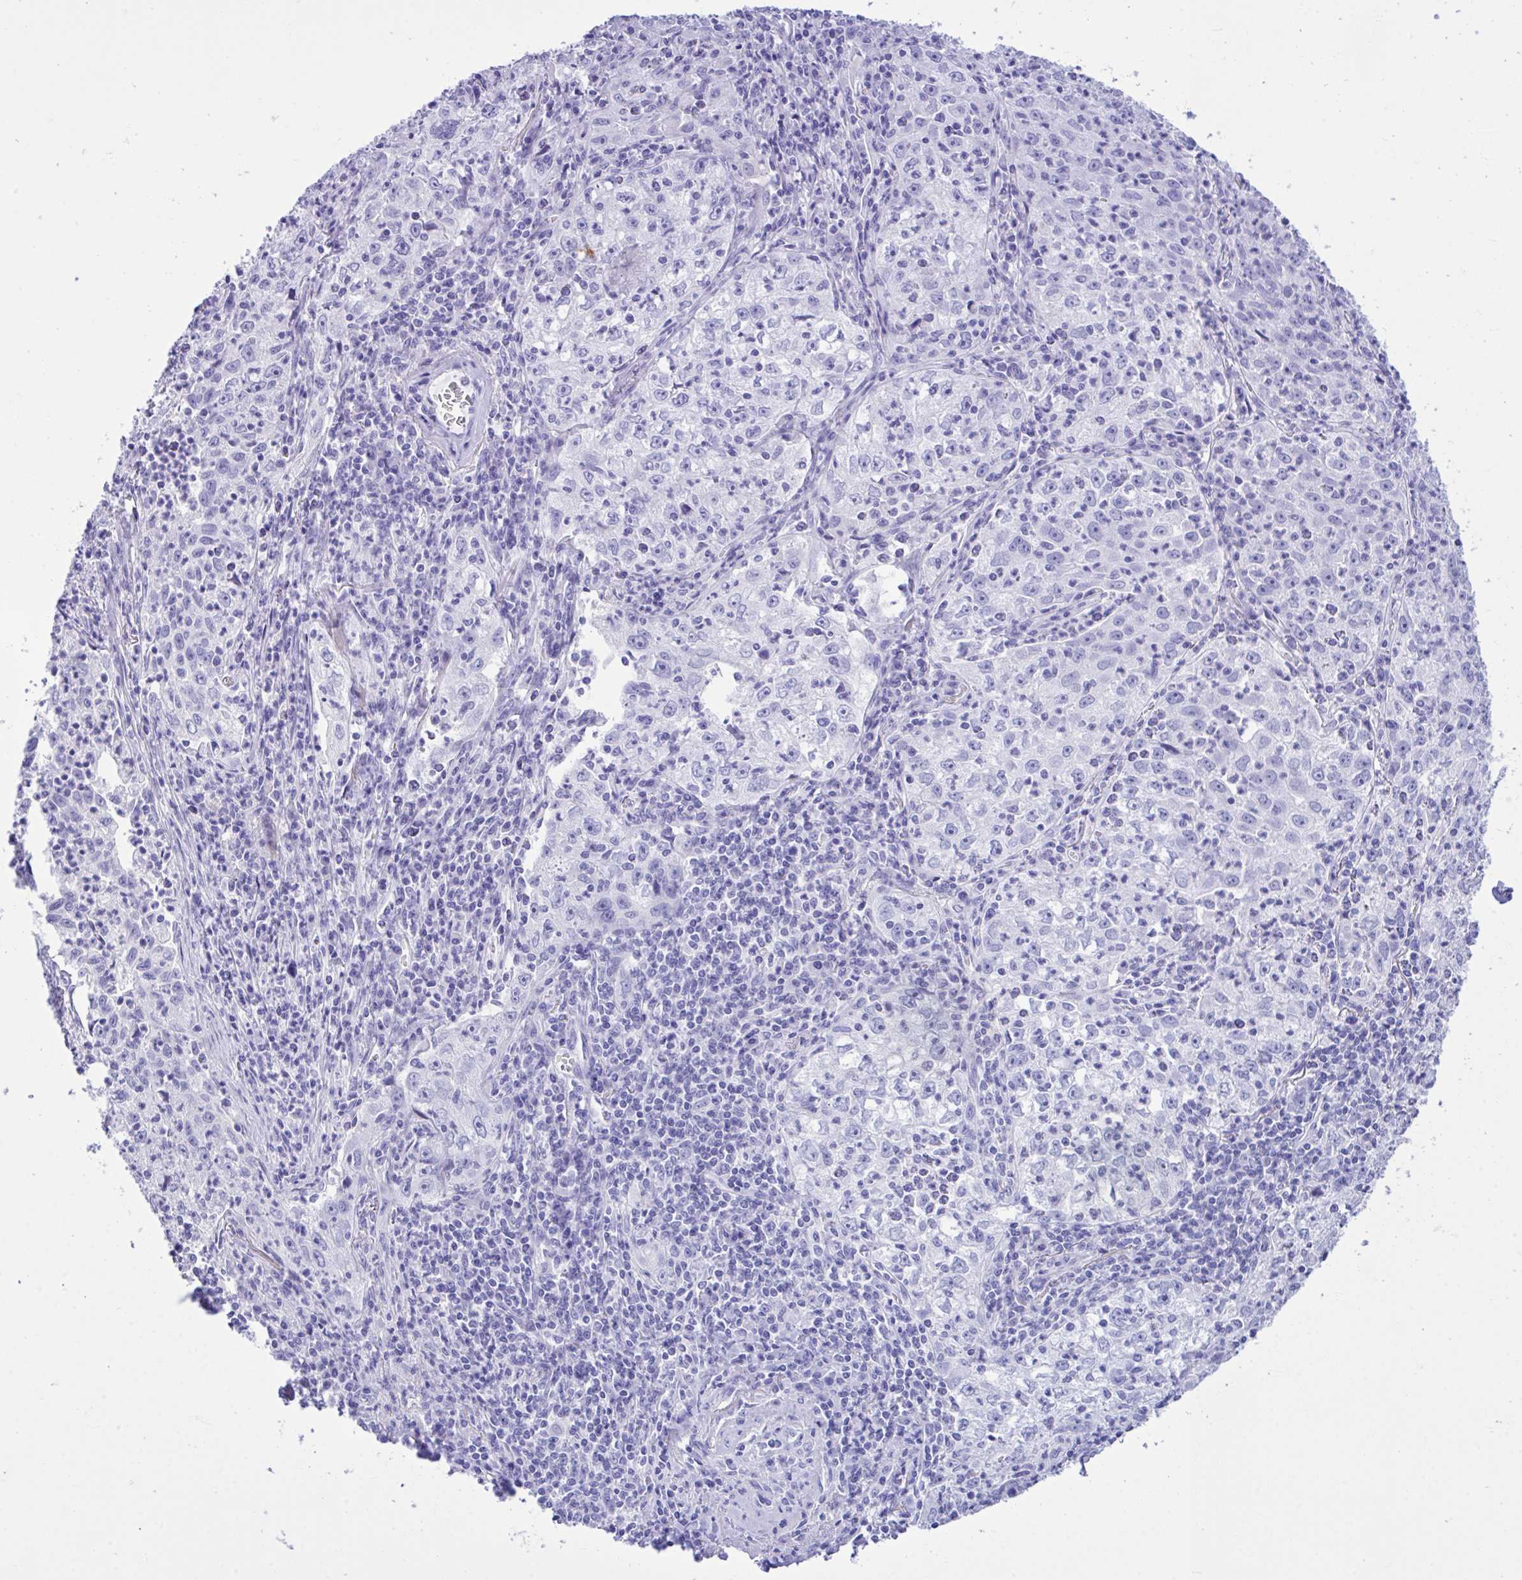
{"staining": {"intensity": "negative", "quantity": "none", "location": "none"}, "tissue": "lung cancer", "cell_type": "Tumor cells", "image_type": "cancer", "snomed": [{"axis": "morphology", "description": "Squamous cell carcinoma, NOS"}, {"axis": "topography", "description": "Lung"}], "caption": "Lung squamous cell carcinoma was stained to show a protein in brown. There is no significant positivity in tumor cells. The staining was performed using DAB to visualize the protein expression in brown, while the nuclei were stained in blue with hematoxylin (Magnification: 20x).", "gene": "BEX5", "patient": {"sex": "male", "age": 71}}